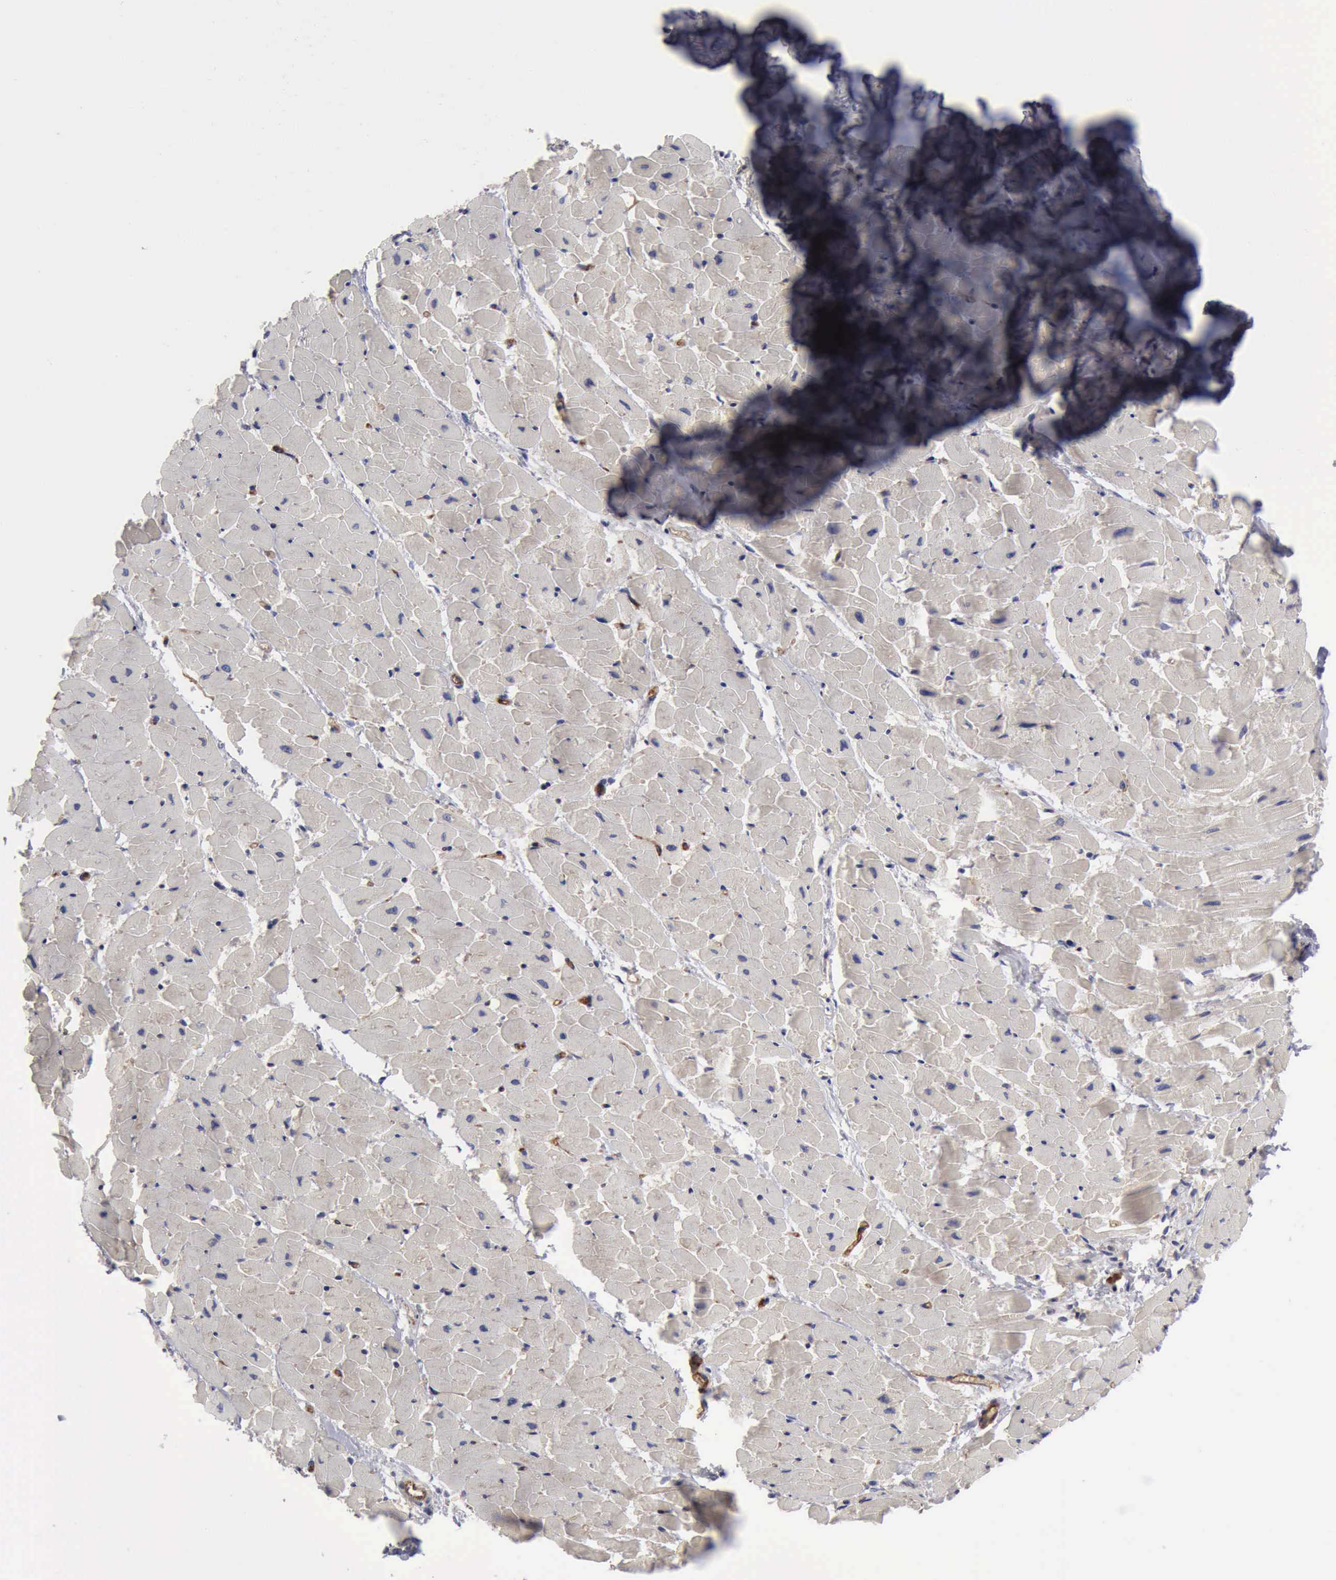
{"staining": {"intensity": "negative", "quantity": "none", "location": "none"}, "tissue": "heart muscle", "cell_type": "Cardiomyocytes", "image_type": "normal", "snomed": [{"axis": "morphology", "description": "Normal tissue, NOS"}, {"axis": "topography", "description": "Heart"}], "caption": "A photomicrograph of human heart muscle is negative for staining in cardiomyocytes. (DAB immunohistochemistry (IHC) with hematoxylin counter stain).", "gene": "RDX", "patient": {"sex": "female", "age": 19}}